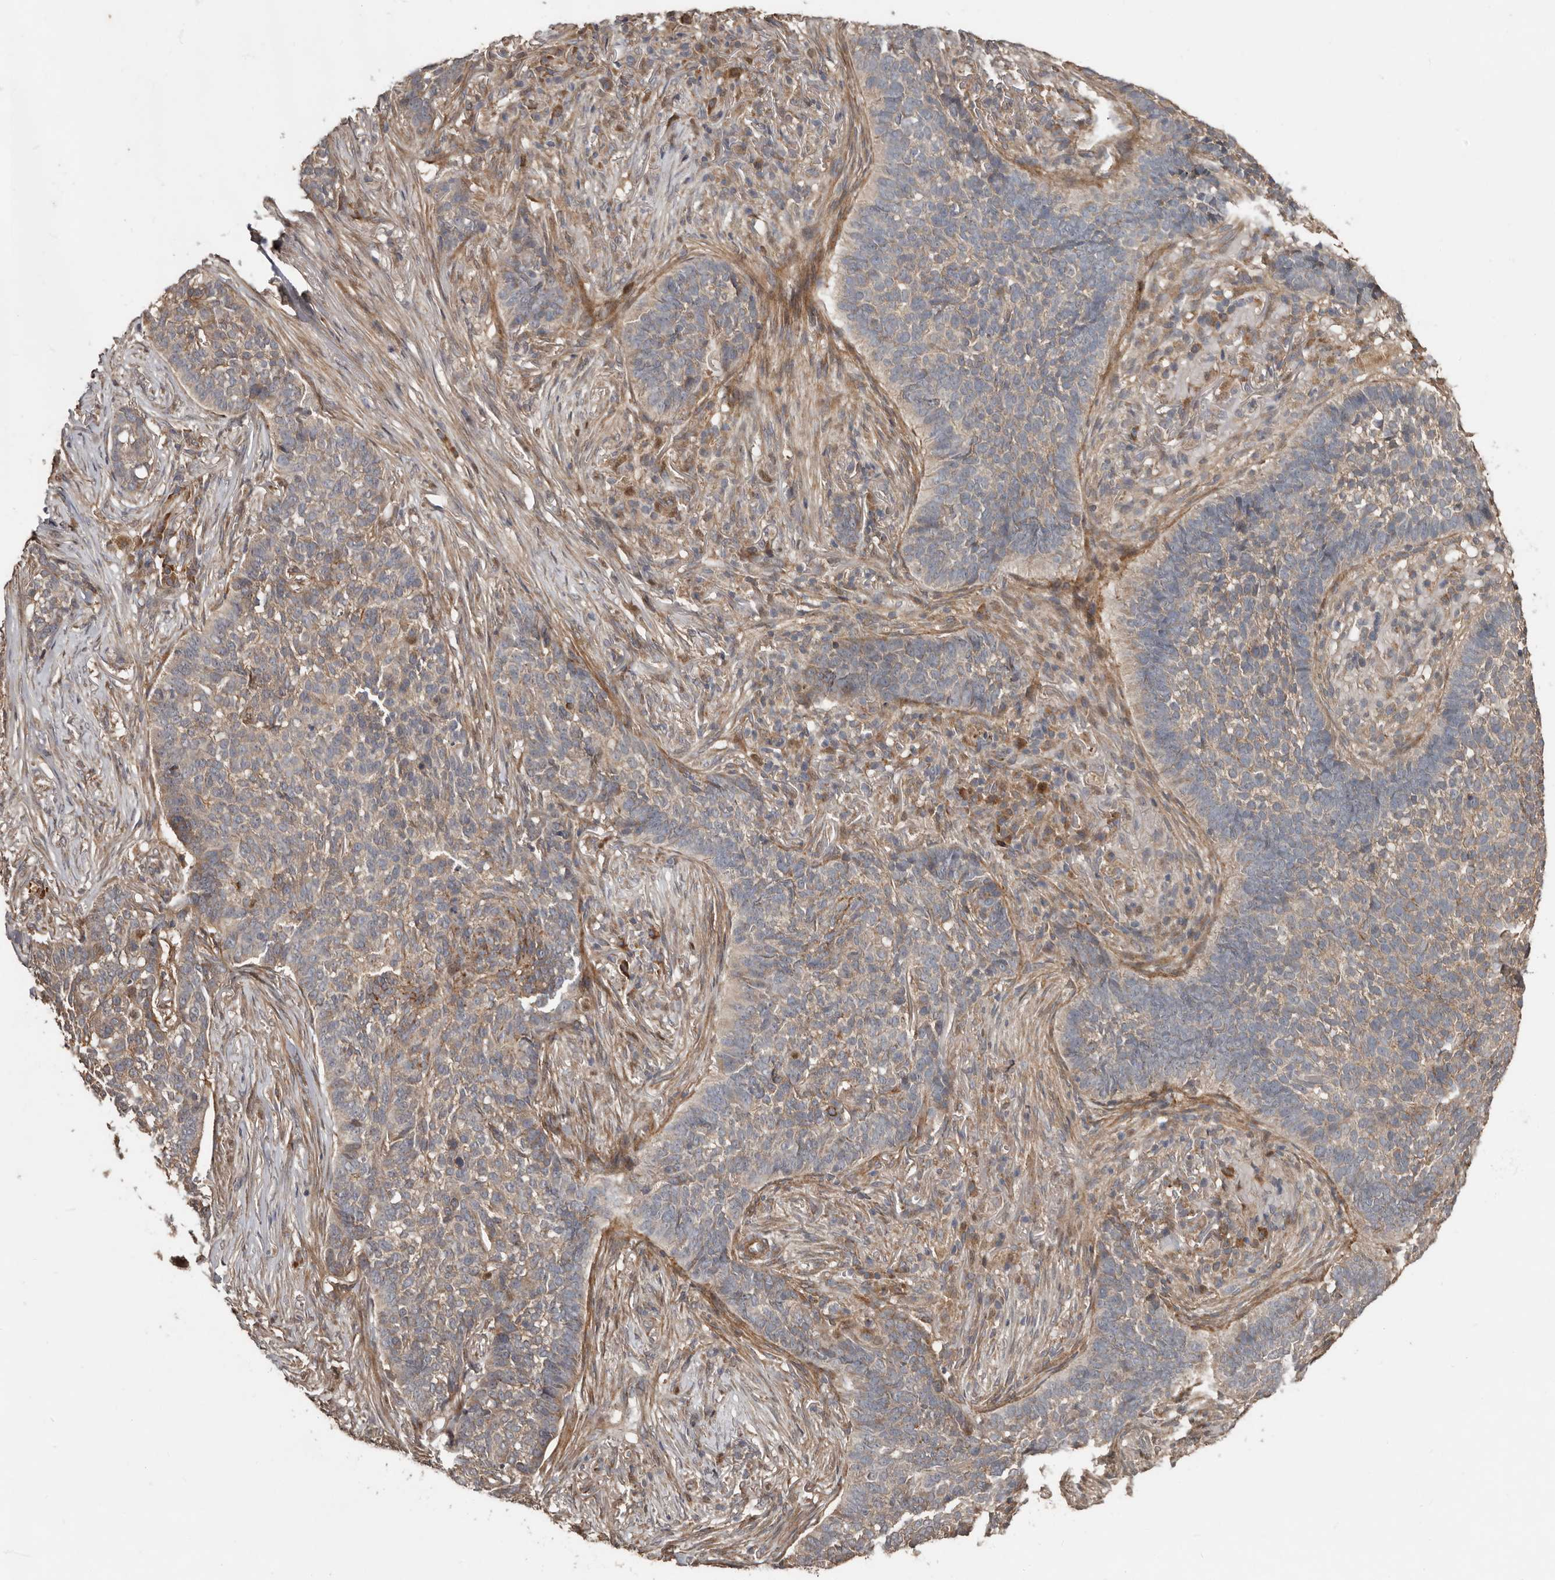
{"staining": {"intensity": "weak", "quantity": "25%-75%", "location": "cytoplasmic/membranous"}, "tissue": "skin cancer", "cell_type": "Tumor cells", "image_type": "cancer", "snomed": [{"axis": "morphology", "description": "Basal cell carcinoma"}, {"axis": "topography", "description": "Skin"}], "caption": "An immunohistochemistry (IHC) micrograph of tumor tissue is shown. Protein staining in brown shows weak cytoplasmic/membranous positivity in skin cancer within tumor cells.", "gene": "KIF26B", "patient": {"sex": "male", "age": 85}}